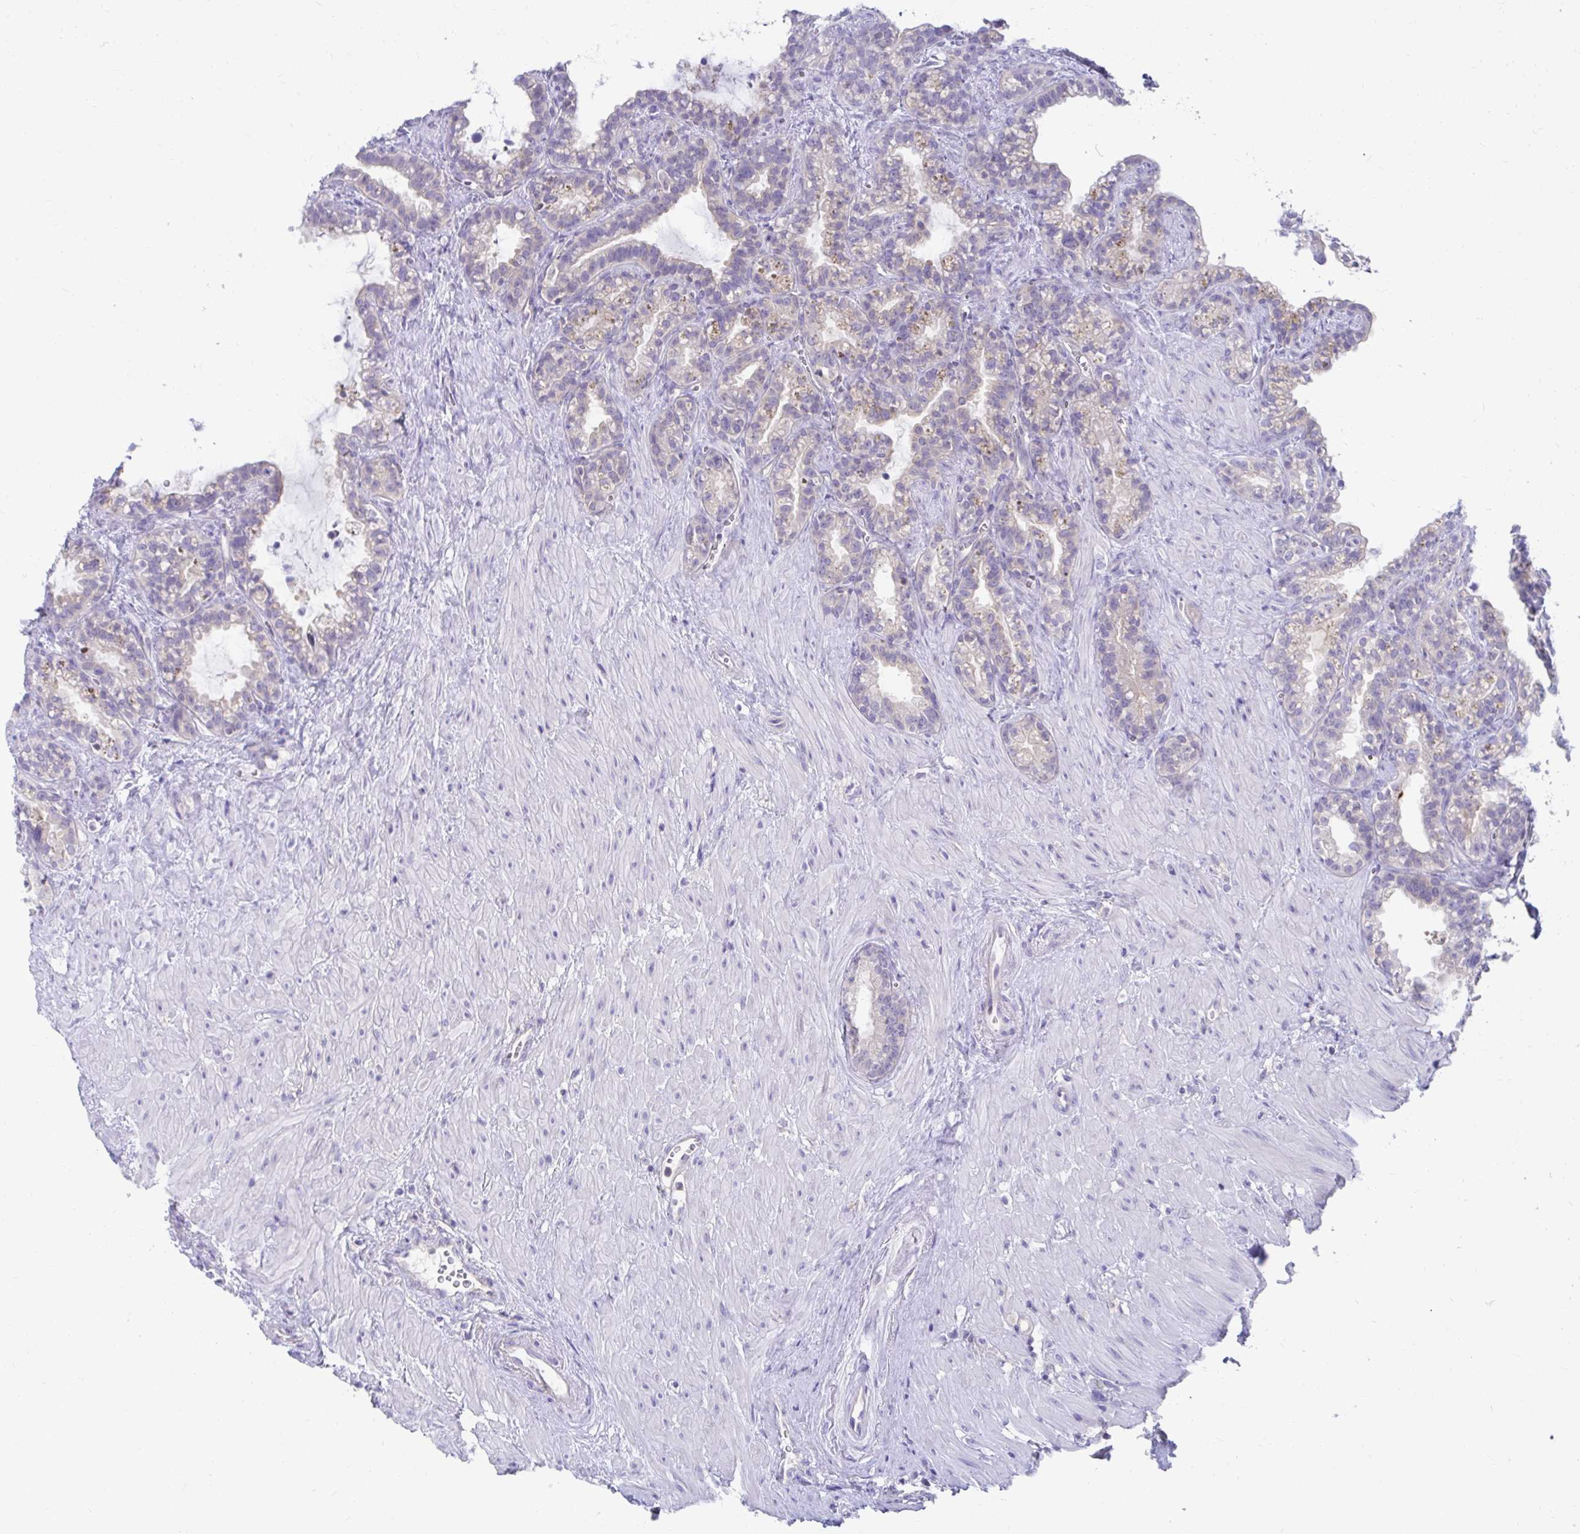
{"staining": {"intensity": "weak", "quantity": "25%-75%", "location": "cytoplasmic/membranous"}, "tissue": "seminal vesicle", "cell_type": "Glandular cells", "image_type": "normal", "snomed": [{"axis": "morphology", "description": "Normal tissue, NOS"}, {"axis": "topography", "description": "Seminal veicle"}], "caption": "DAB immunohistochemical staining of unremarkable seminal vesicle demonstrates weak cytoplasmic/membranous protein staining in about 25%-75% of glandular cells.", "gene": "C19orf81", "patient": {"sex": "male", "age": 76}}